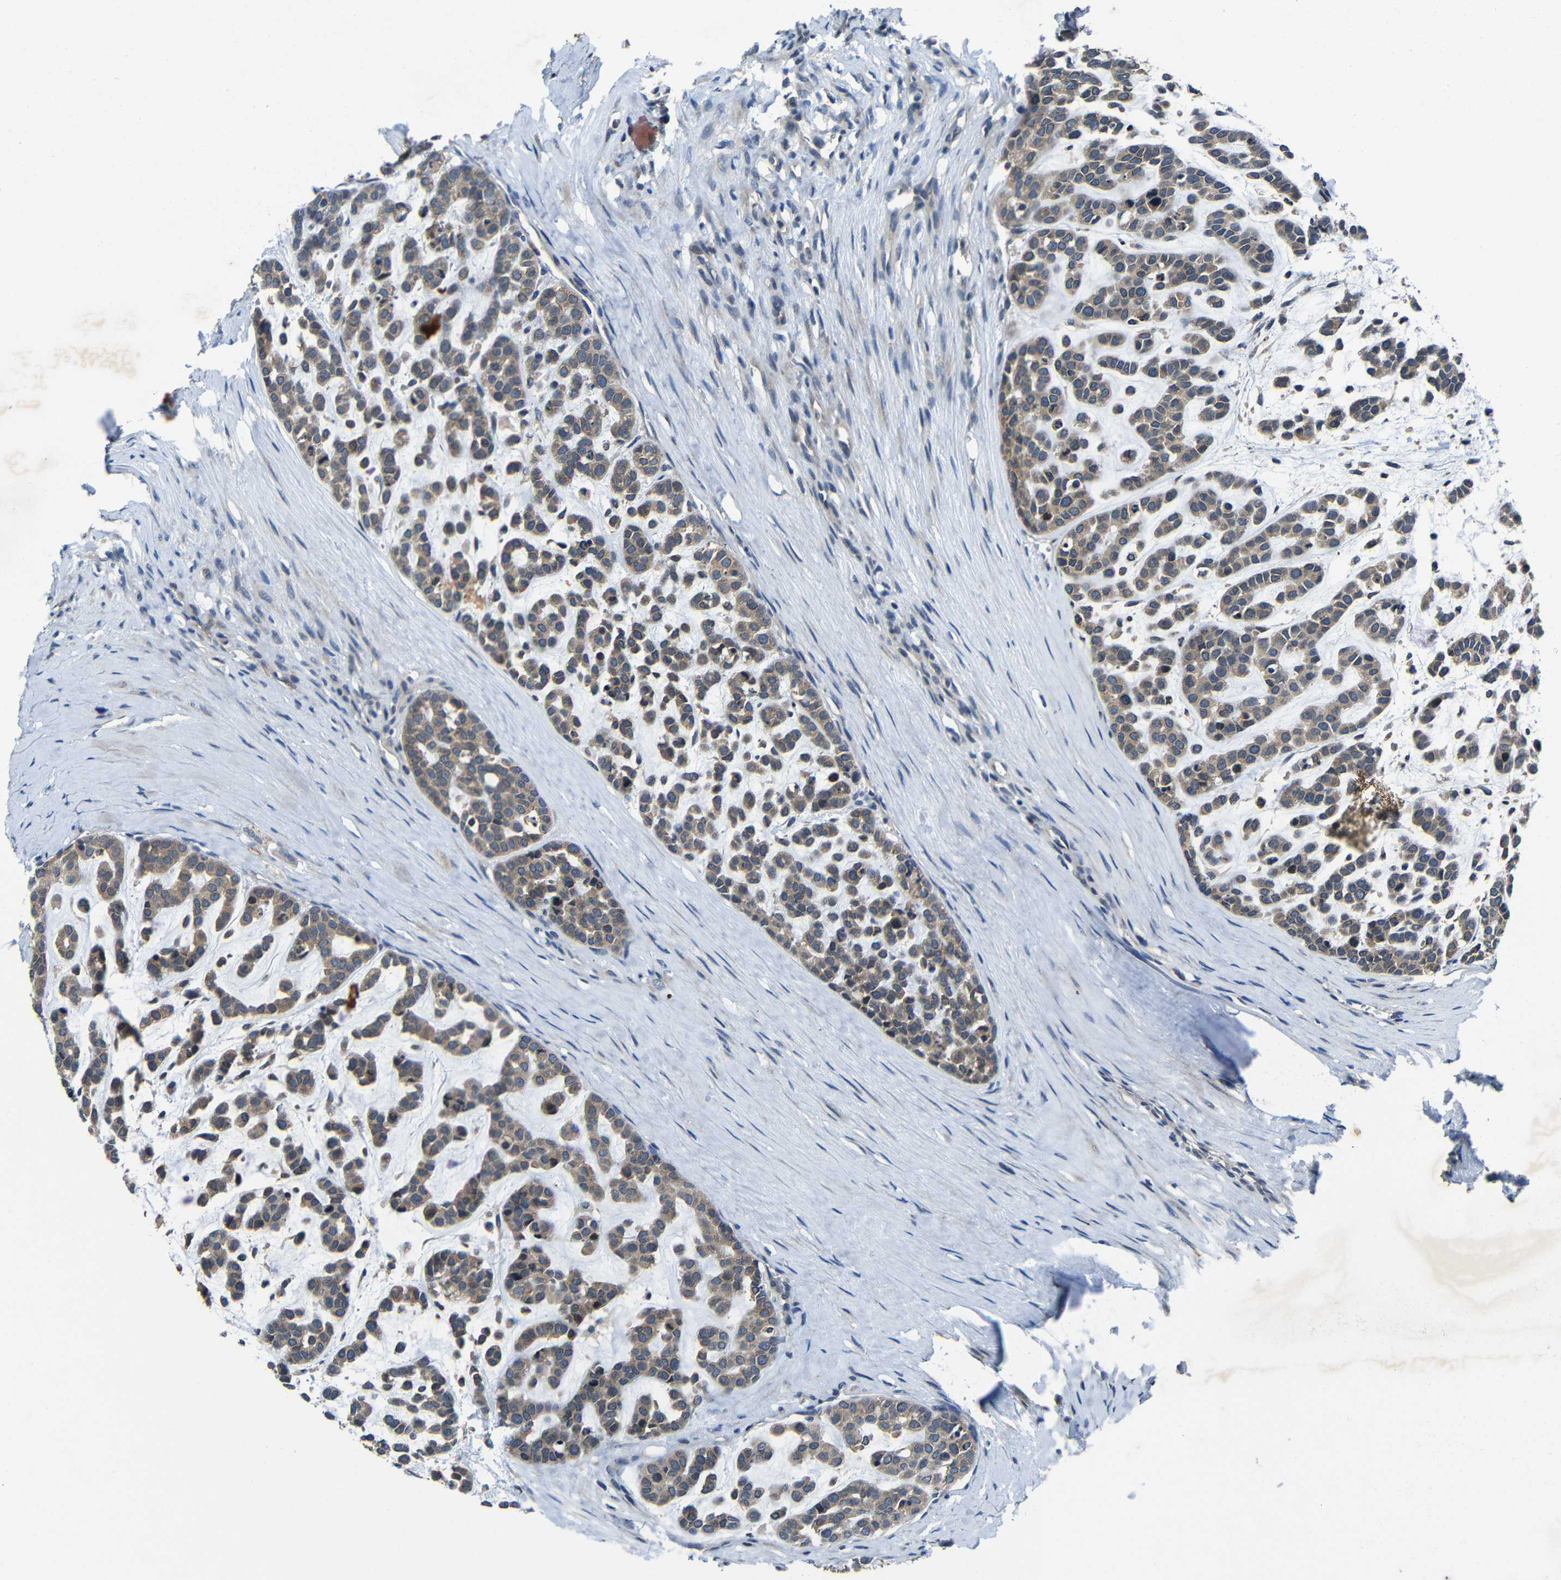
{"staining": {"intensity": "moderate", "quantity": ">75%", "location": "cytoplasmic/membranous"}, "tissue": "head and neck cancer", "cell_type": "Tumor cells", "image_type": "cancer", "snomed": [{"axis": "morphology", "description": "Adenocarcinoma, NOS"}, {"axis": "morphology", "description": "Adenoma, NOS"}, {"axis": "topography", "description": "Head-Neck"}], "caption": "Head and neck cancer stained with DAB (3,3'-diaminobenzidine) immunohistochemistry (IHC) exhibits medium levels of moderate cytoplasmic/membranous positivity in approximately >75% of tumor cells. (IHC, brightfield microscopy, high magnification).", "gene": "C6orf89", "patient": {"sex": "female", "age": 55}}